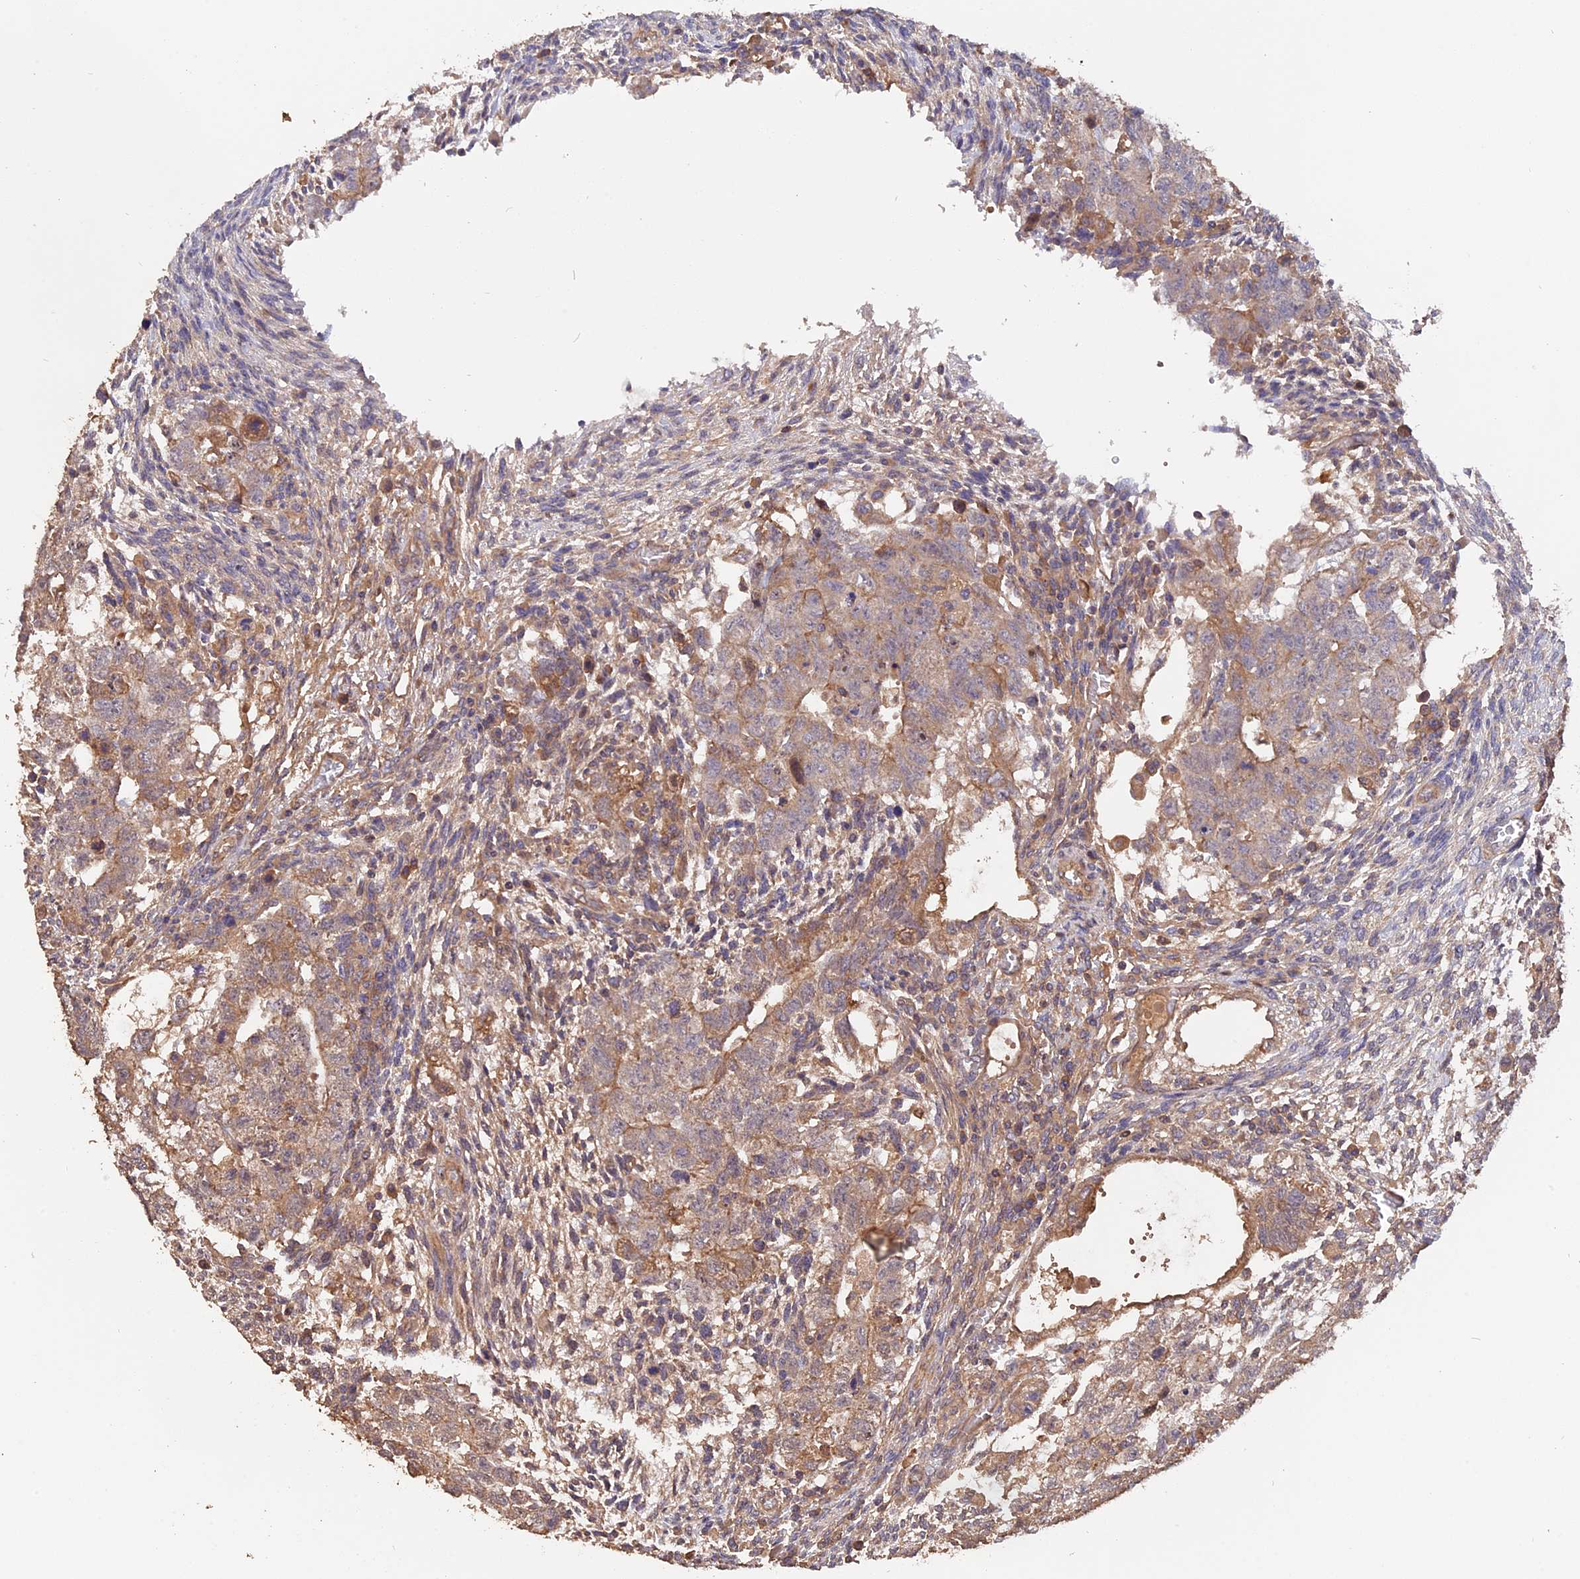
{"staining": {"intensity": "weak", "quantity": ">75%", "location": "cytoplasmic/membranous"}, "tissue": "testis cancer", "cell_type": "Tumor cells", "image_type": "cancer", "snomed": [{"axis": "morphology", "description": "Carcinoma, Embryonal, NOS"}, {"axis": "topography", "description": "Testis"}], "caption": "Immunohistochemical staining of human testis embryonal carcinoma reveals weak cytoplasmic/membranous protein expression in approximately >75% of tumor cells. (Brightfield microscopy of DAB IHC at high magnification).", "gene": "RASAL1", "patient": {"sex": "male", "age": 37}}